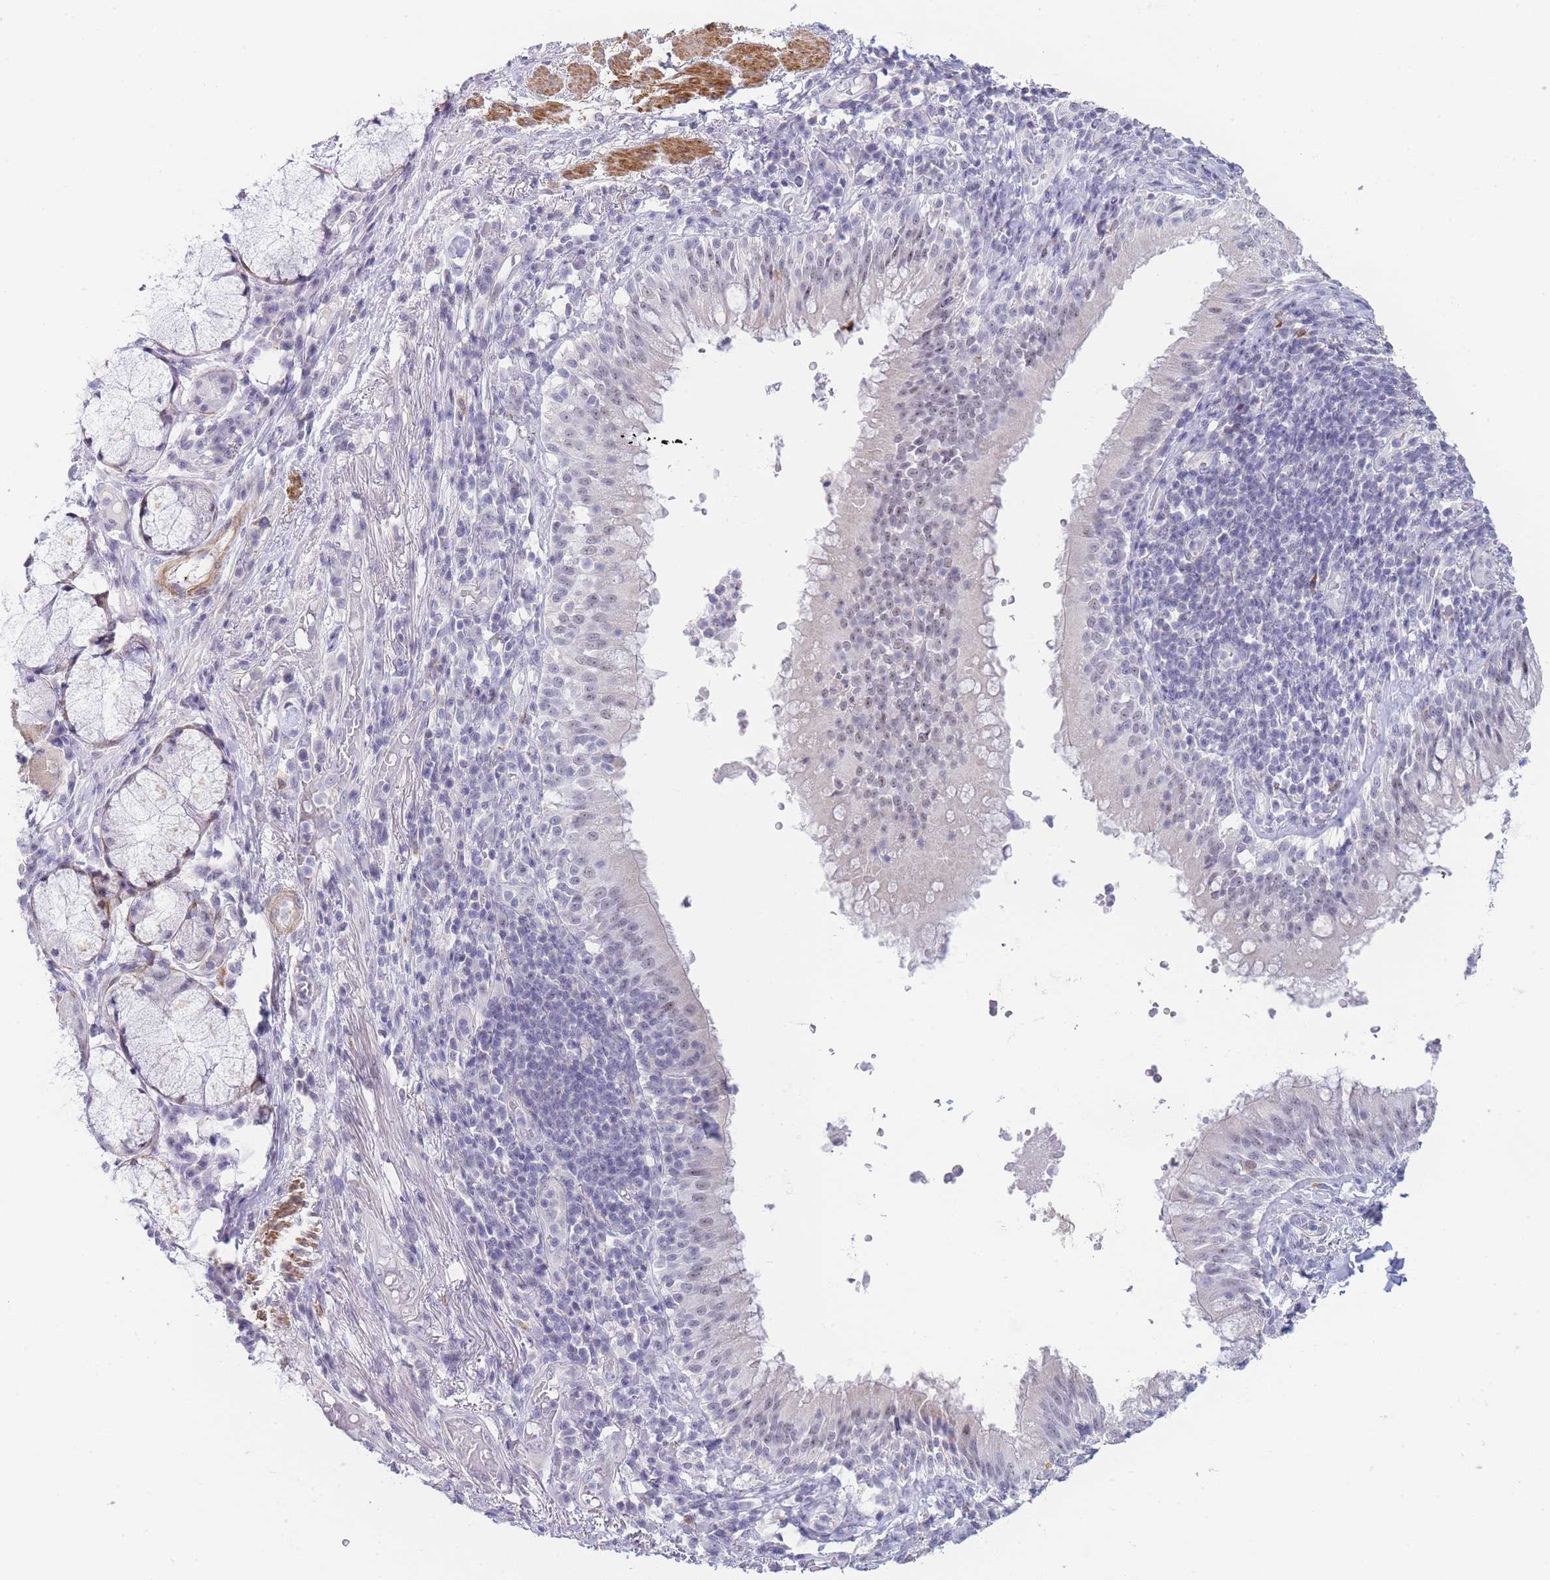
{"staining": {"intensity": "negative", "quantity": "none", "location": "none"}, "tissue": "adipose tissue", "cell_type": "Adipocytes", "image_type": "normal", "snomed": [{"axis": "morphology", "description": "Normal tissue, NOS"}, {"axis": "topography", "description": "Cartilage tissue"}, {"axis": "topography", "description": "Bronchus"}], "caption": "There is no significant staining in adipocytes of adipose tissue. (Brightfield microscopy of DAB immunohistochemistry at high magnification).", "gene": "ASAP3", "patient": {"sex": "male", "age": 56}}